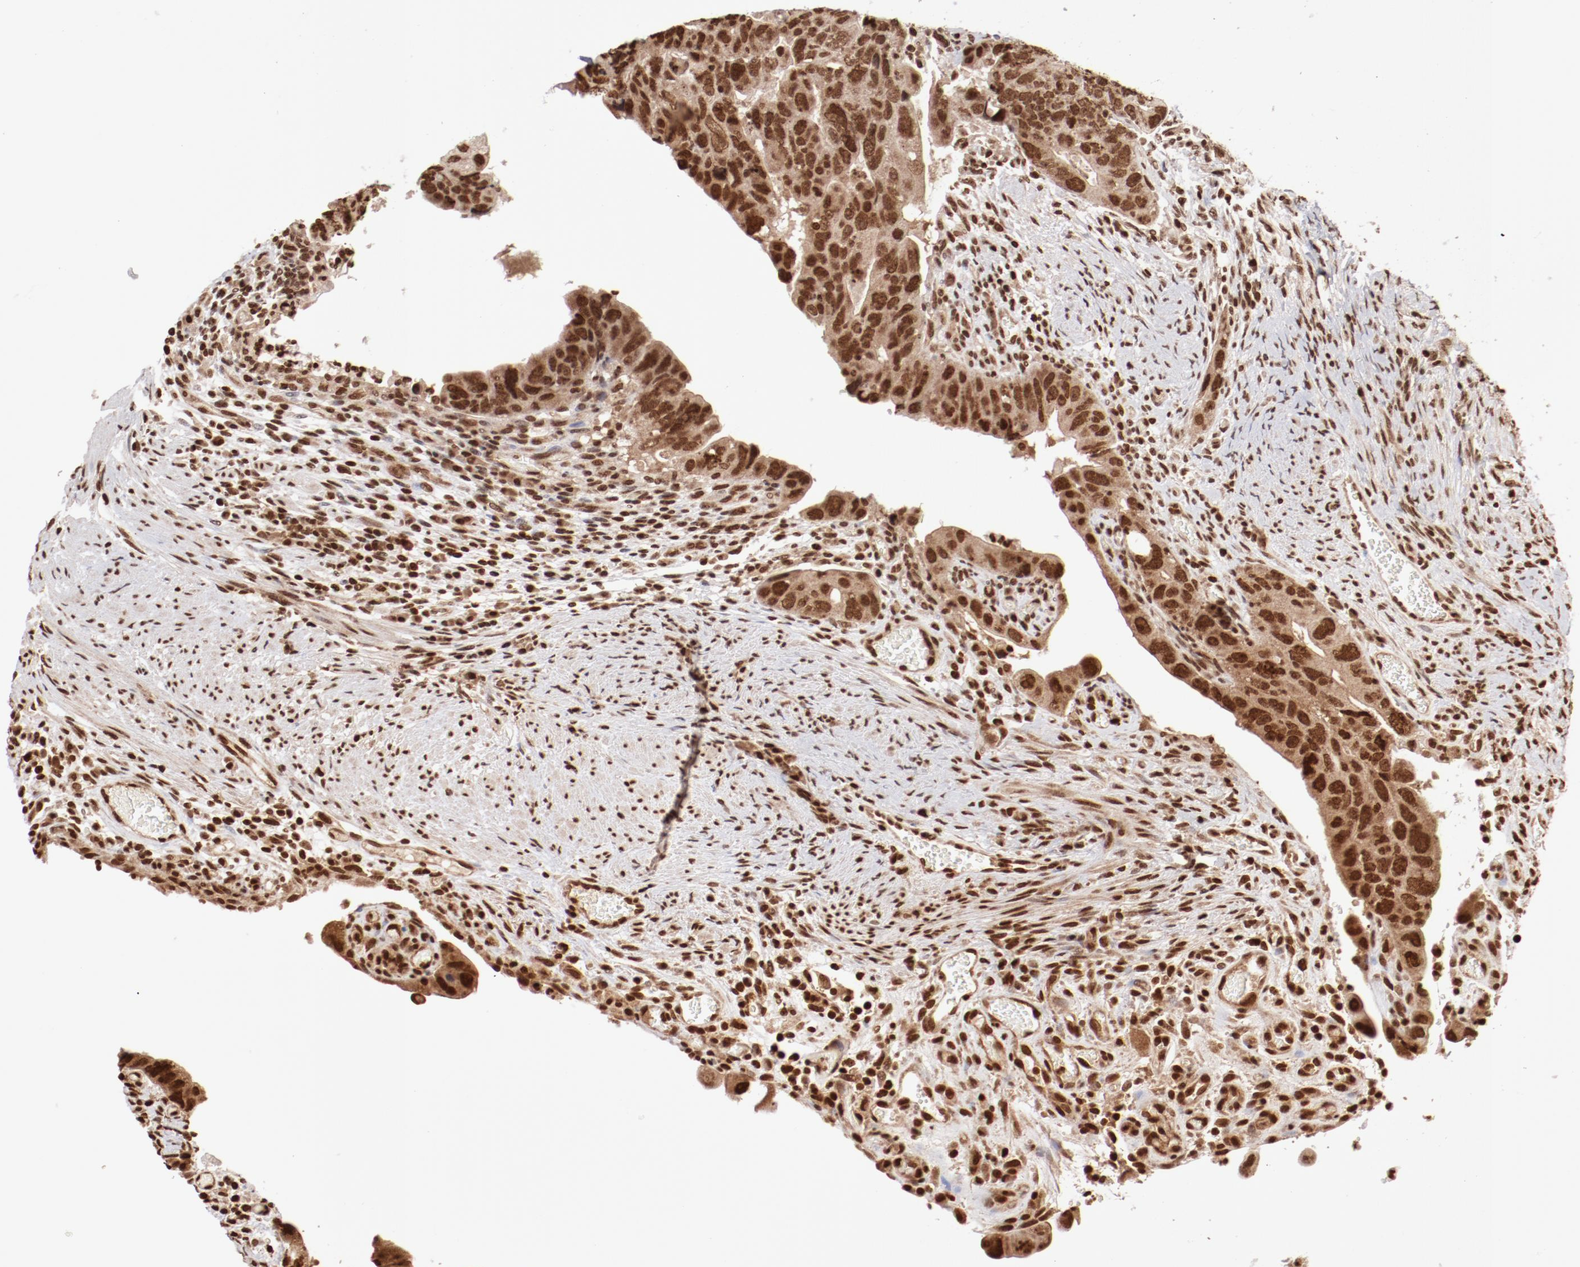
{"staining": {"intensity": "moderate", "quantity": ">75%", "location": "nuclear"}, "tissue": "colorectal cancer", "cell_type": "Tumor cells", "image_type": "cancer", "snomed": [{"axis": "morphology", "description": "Adenocarcinoma, NOS"}, {"axis": "topography", "description": "Rectum"}], "caption": "The histopathology image demonstrates a brown stain indicating the presence of a protein in the nuclear of tumor cells in colorectal adenocarcinoma.", "gene": "ABL2", "patient": {"sex": "male", "age": 53}}